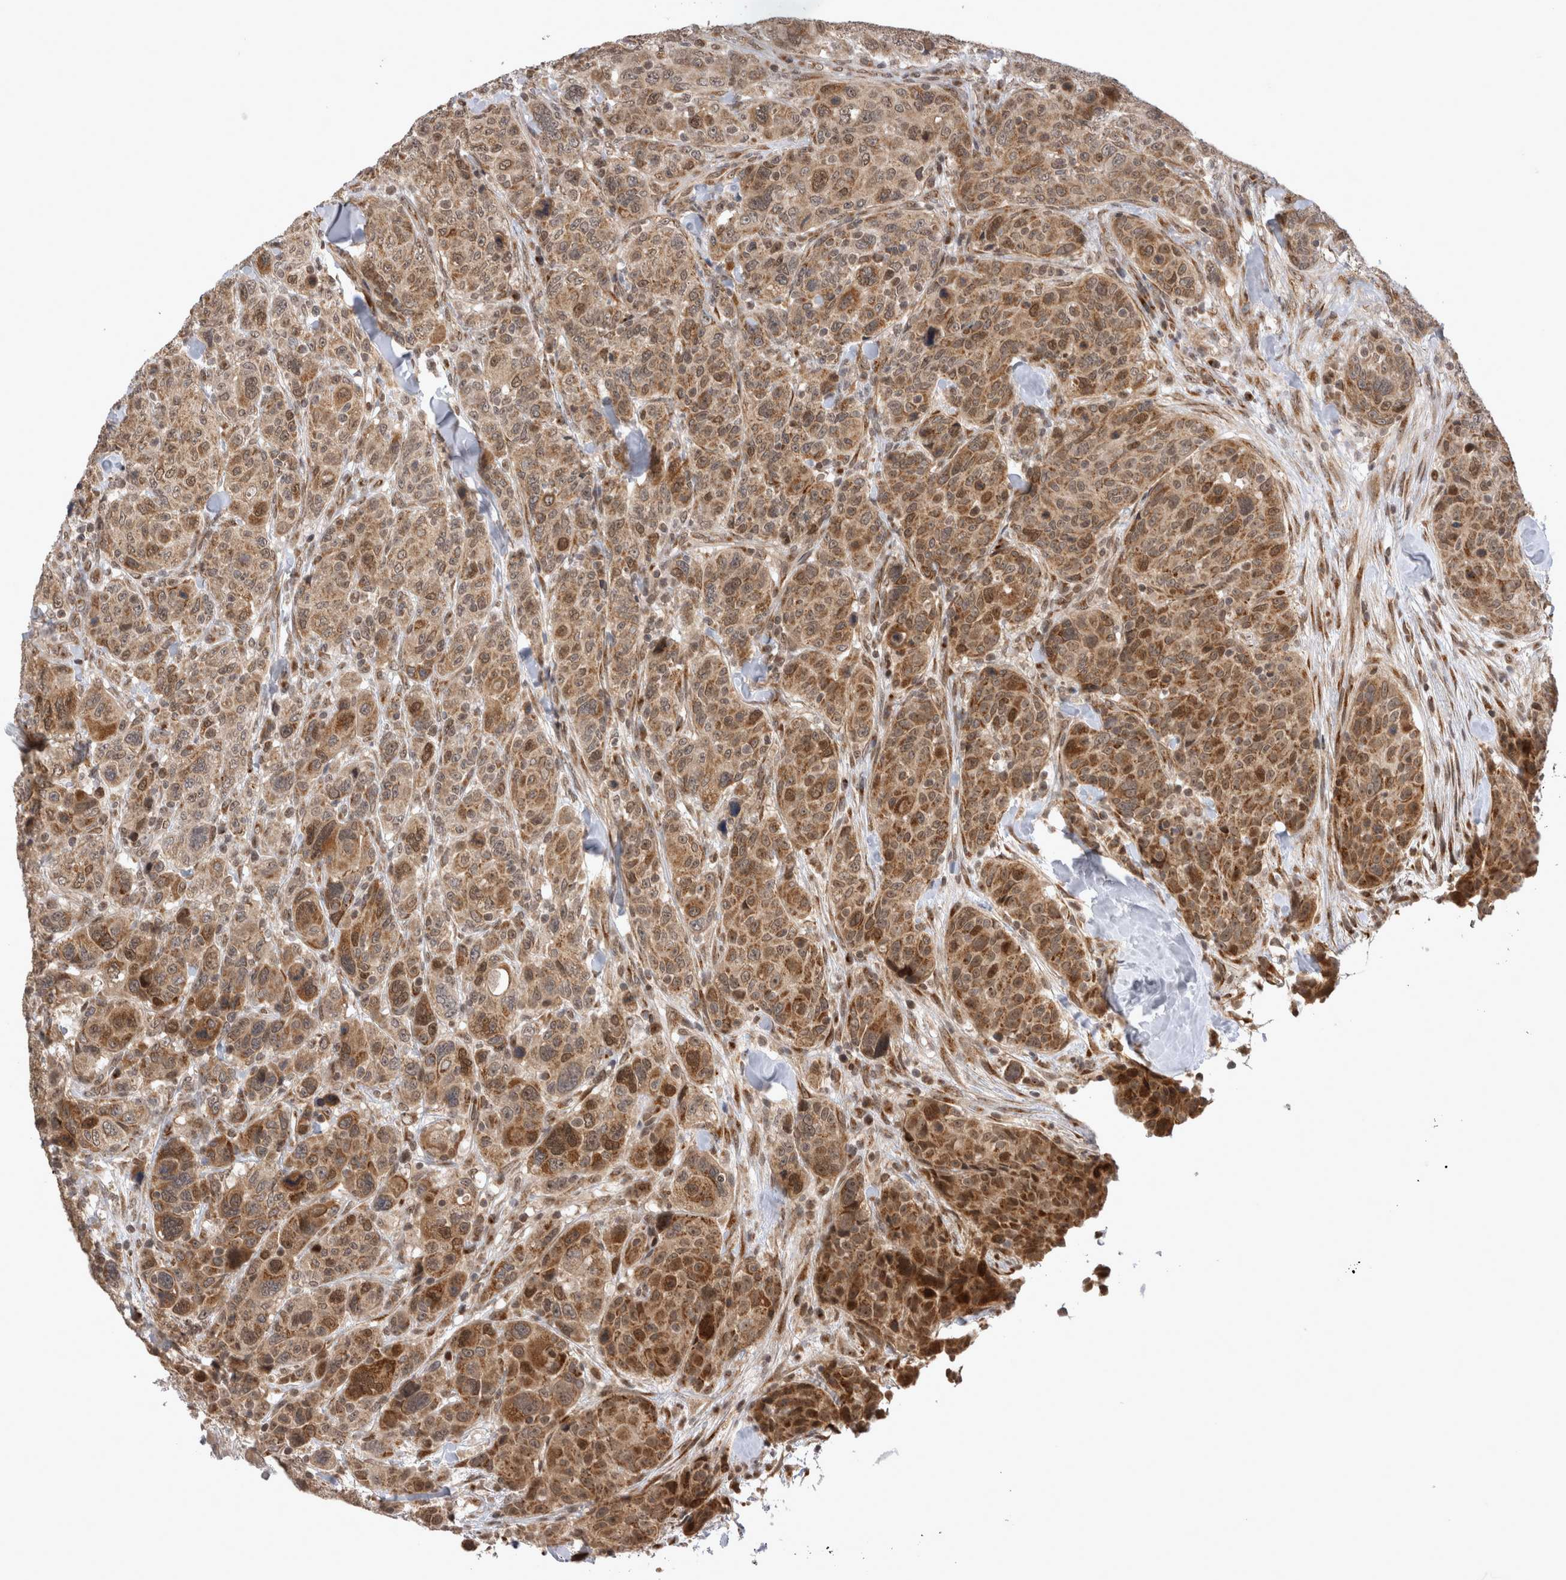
{"staining": {"intensity": "moderate", "quantity": ">75%", "location": "cytoplasmic/membranous,nuclear"}, "tissue": "breast cancer", "cell_type": "Tumor cells", "image_type": "cancer", "snomed": [{"axis": "morphology", "description": "Duct carcinoma"}, {"axis": "topography", "description": "Breast"}], "caption": "A histopathology image of human breast infiltrating ductal carcinoma stained for a protein reveals moderate cytoplasmic/membranous and nuclear brown staining in tumor cells.", "gene": "TMEM65", "patient": {"sex": "female", "age": 37}}